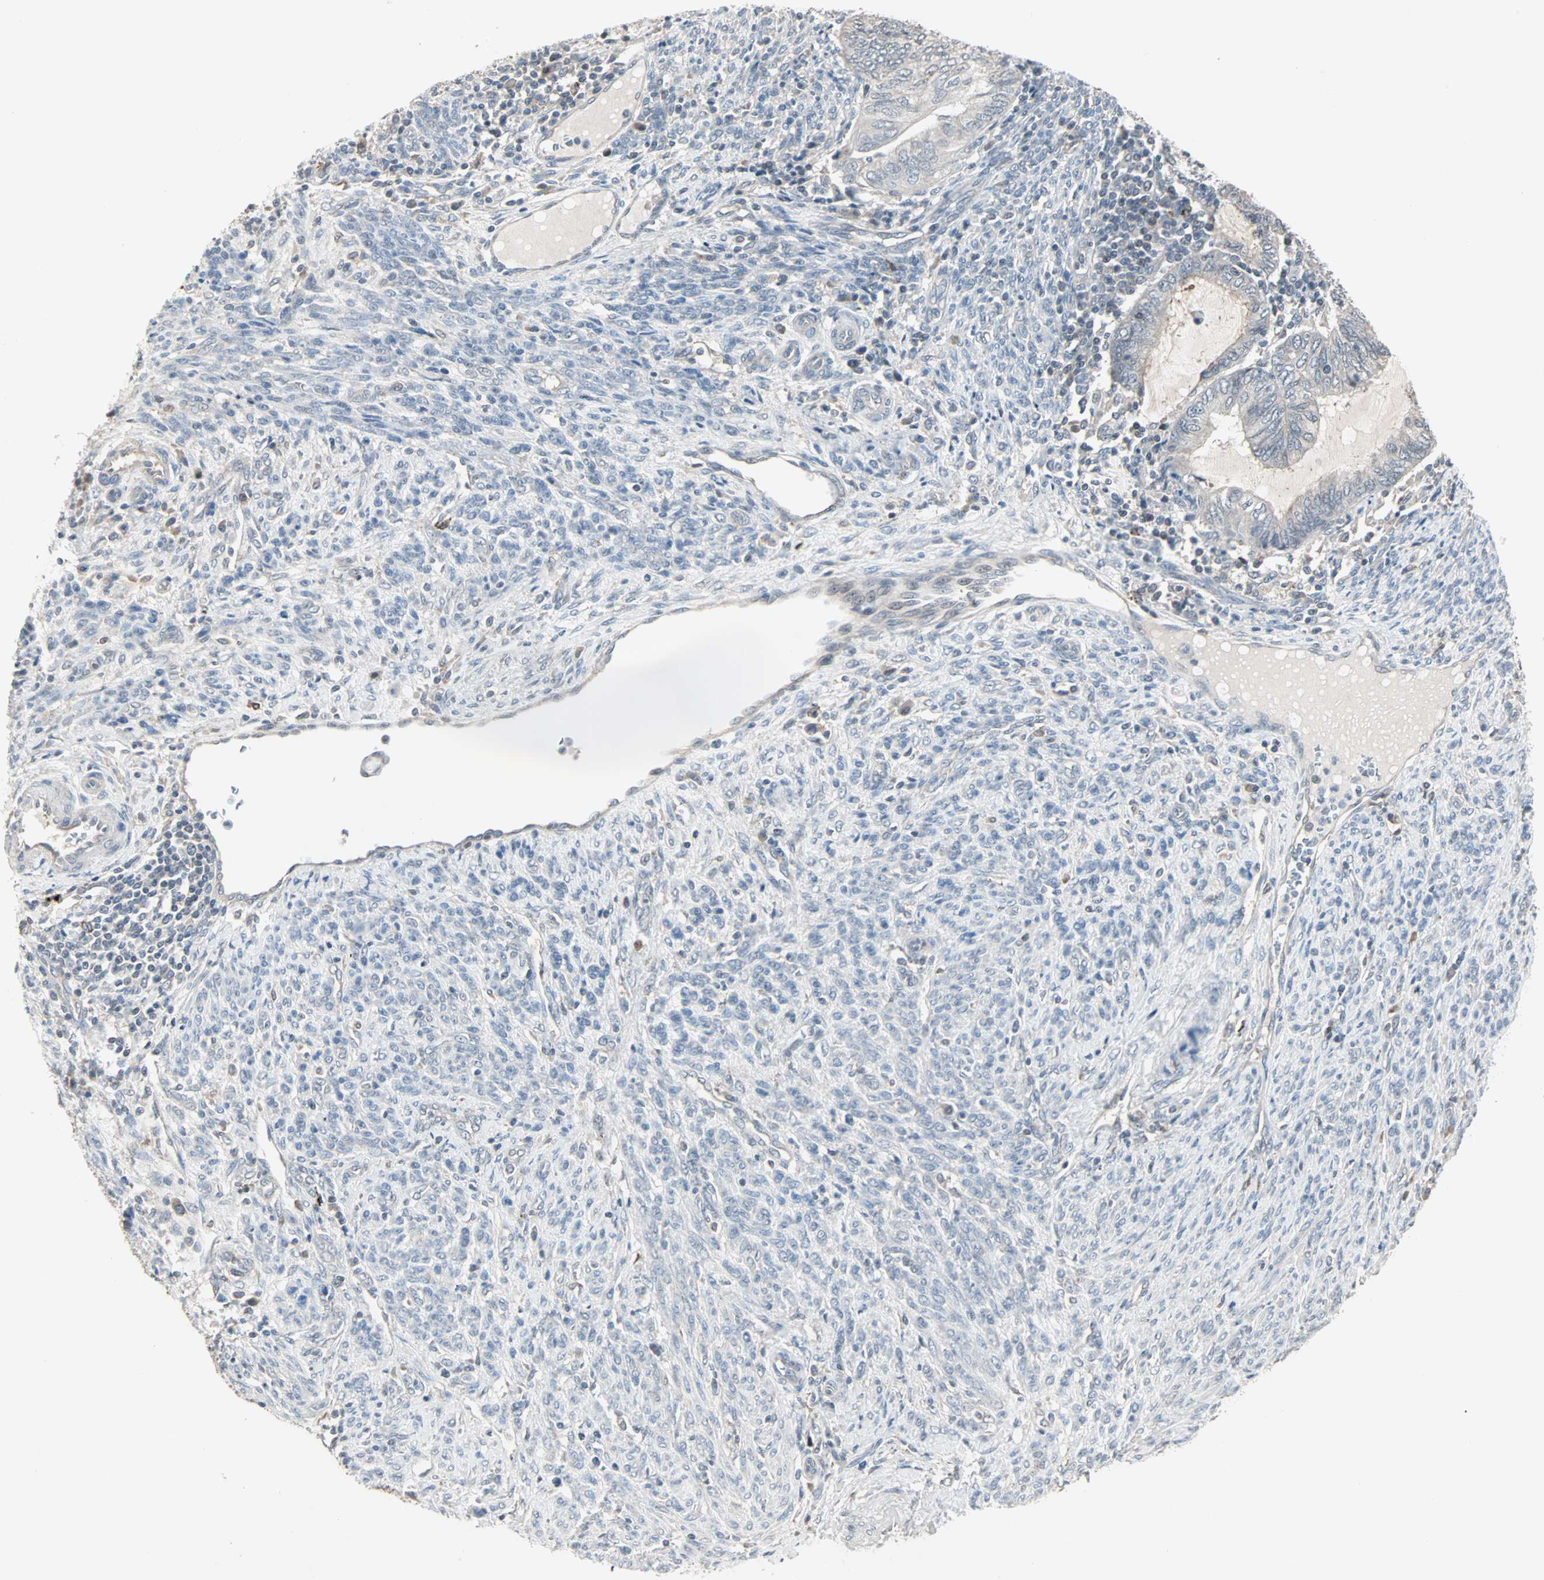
{"staining": {"intensity": "weak", "quantity": "25%-75%", "location": "cytoplasmic/membranous"}, "tissue": "endometrial cancer", "cell_type": "Tumor cells", "image_type": "cancer", "snomed": [{"axis": "morphology", "description": "Adenocarcinoma, NOS"}, {"axis": "topography", "description": "Uterus"}, {"axis": "topography", "description": "Endometrium"}], "caption": "Human endometrial adenocarcinoma stained with a protein marker displays weak staining in tumor cells.", "gene": "KDM4A", "patient": {"sex": "female", "age": 70}}